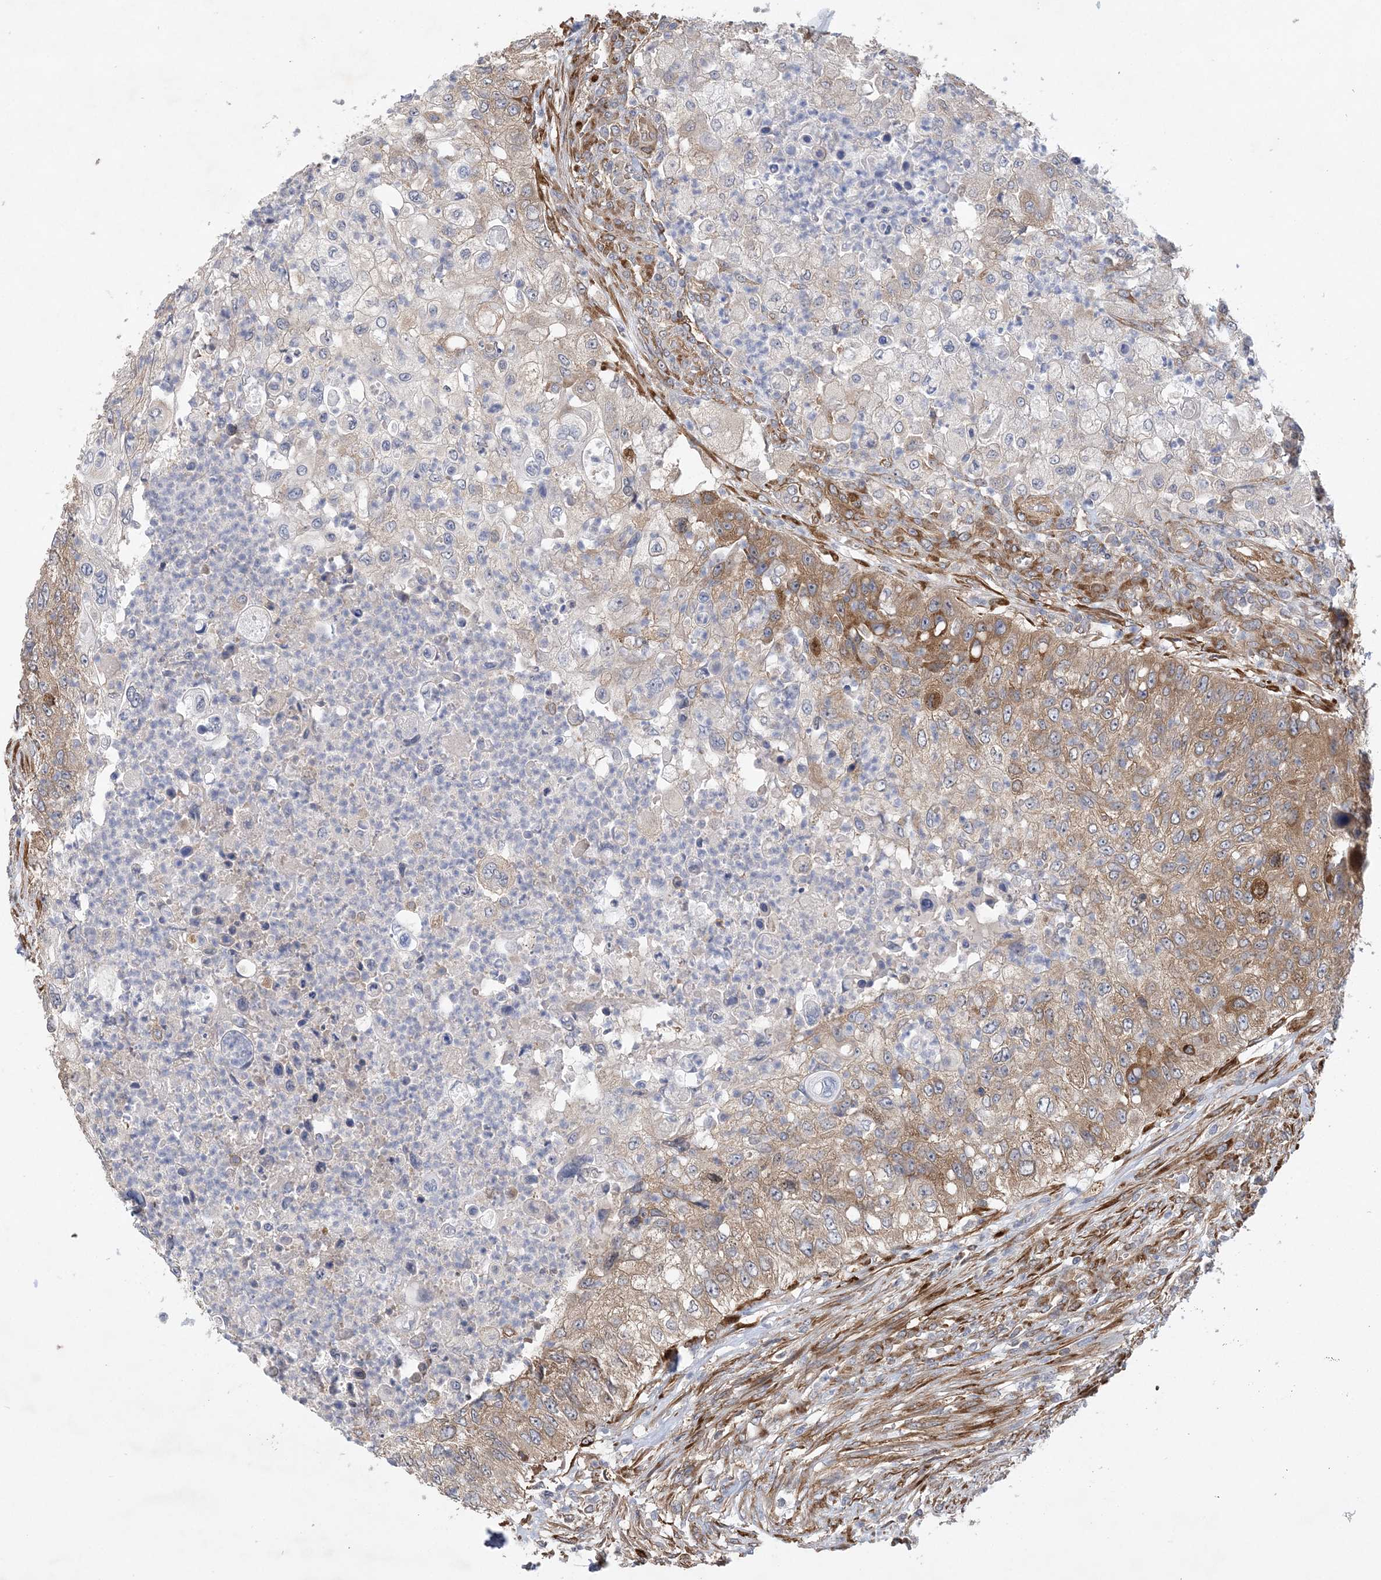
{"staining": {"intensity": "moderate", "quantity": "25%-75%", "location": "cytoplasmic/membranous"}, "tissue": "urothelial cancer", "cell_type": "Tumor cells", "image_type": "cancer", "snomed": [{"axis": "morphology", "description": "Urothelial carcinoma, High grade"}, {"axis": "topography", "description": "Urinary bladder"}], "caption": "A brown stain labels moderate cytoplasmic/membranous positivity of a protein in human high-grade urothelial carcinoma tumor cells.", "gene": "MAP4K5", "patient": {"sex": "female", "age": 60}}